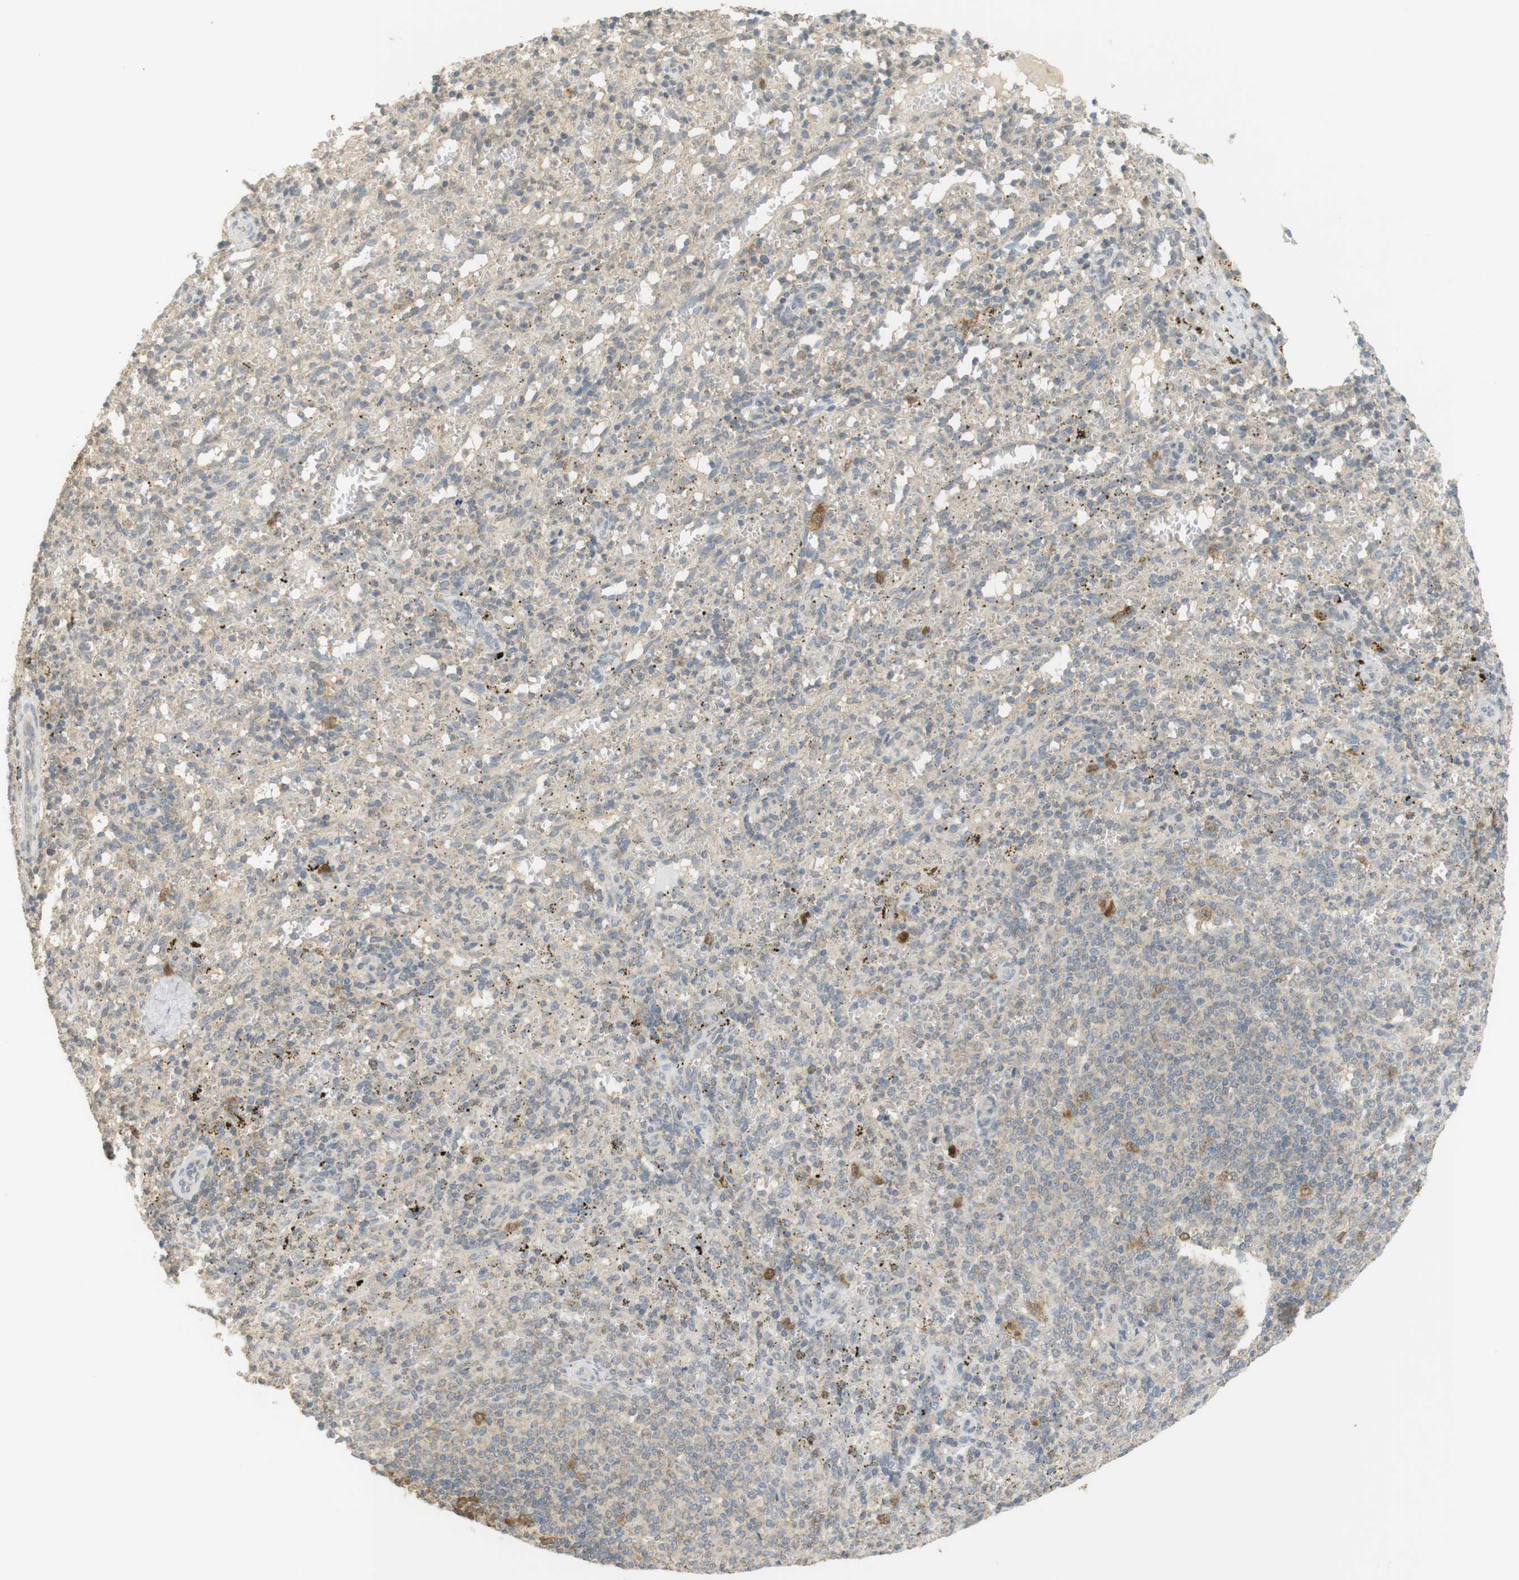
{"staining": {"intensity": "negative", "quantity": "none", "location": "none"}, "tissue": "spleen", "cell_type": "Cells in red pulp", "image_type": "normal", "snomed": [{"axis": "morphology", "description": "Normal tissue, NOS"}, {"axis": "topography", "description": "Spleen"}], "caption": "Spleen was stained to show a protein in brown. There is no significant expression in cells in red pulp. (DAB (3,3'-diaminobenzidine) IHC, high magnification).", "gene": "TTK", "patient": {"sex": "female", "age": 10}}